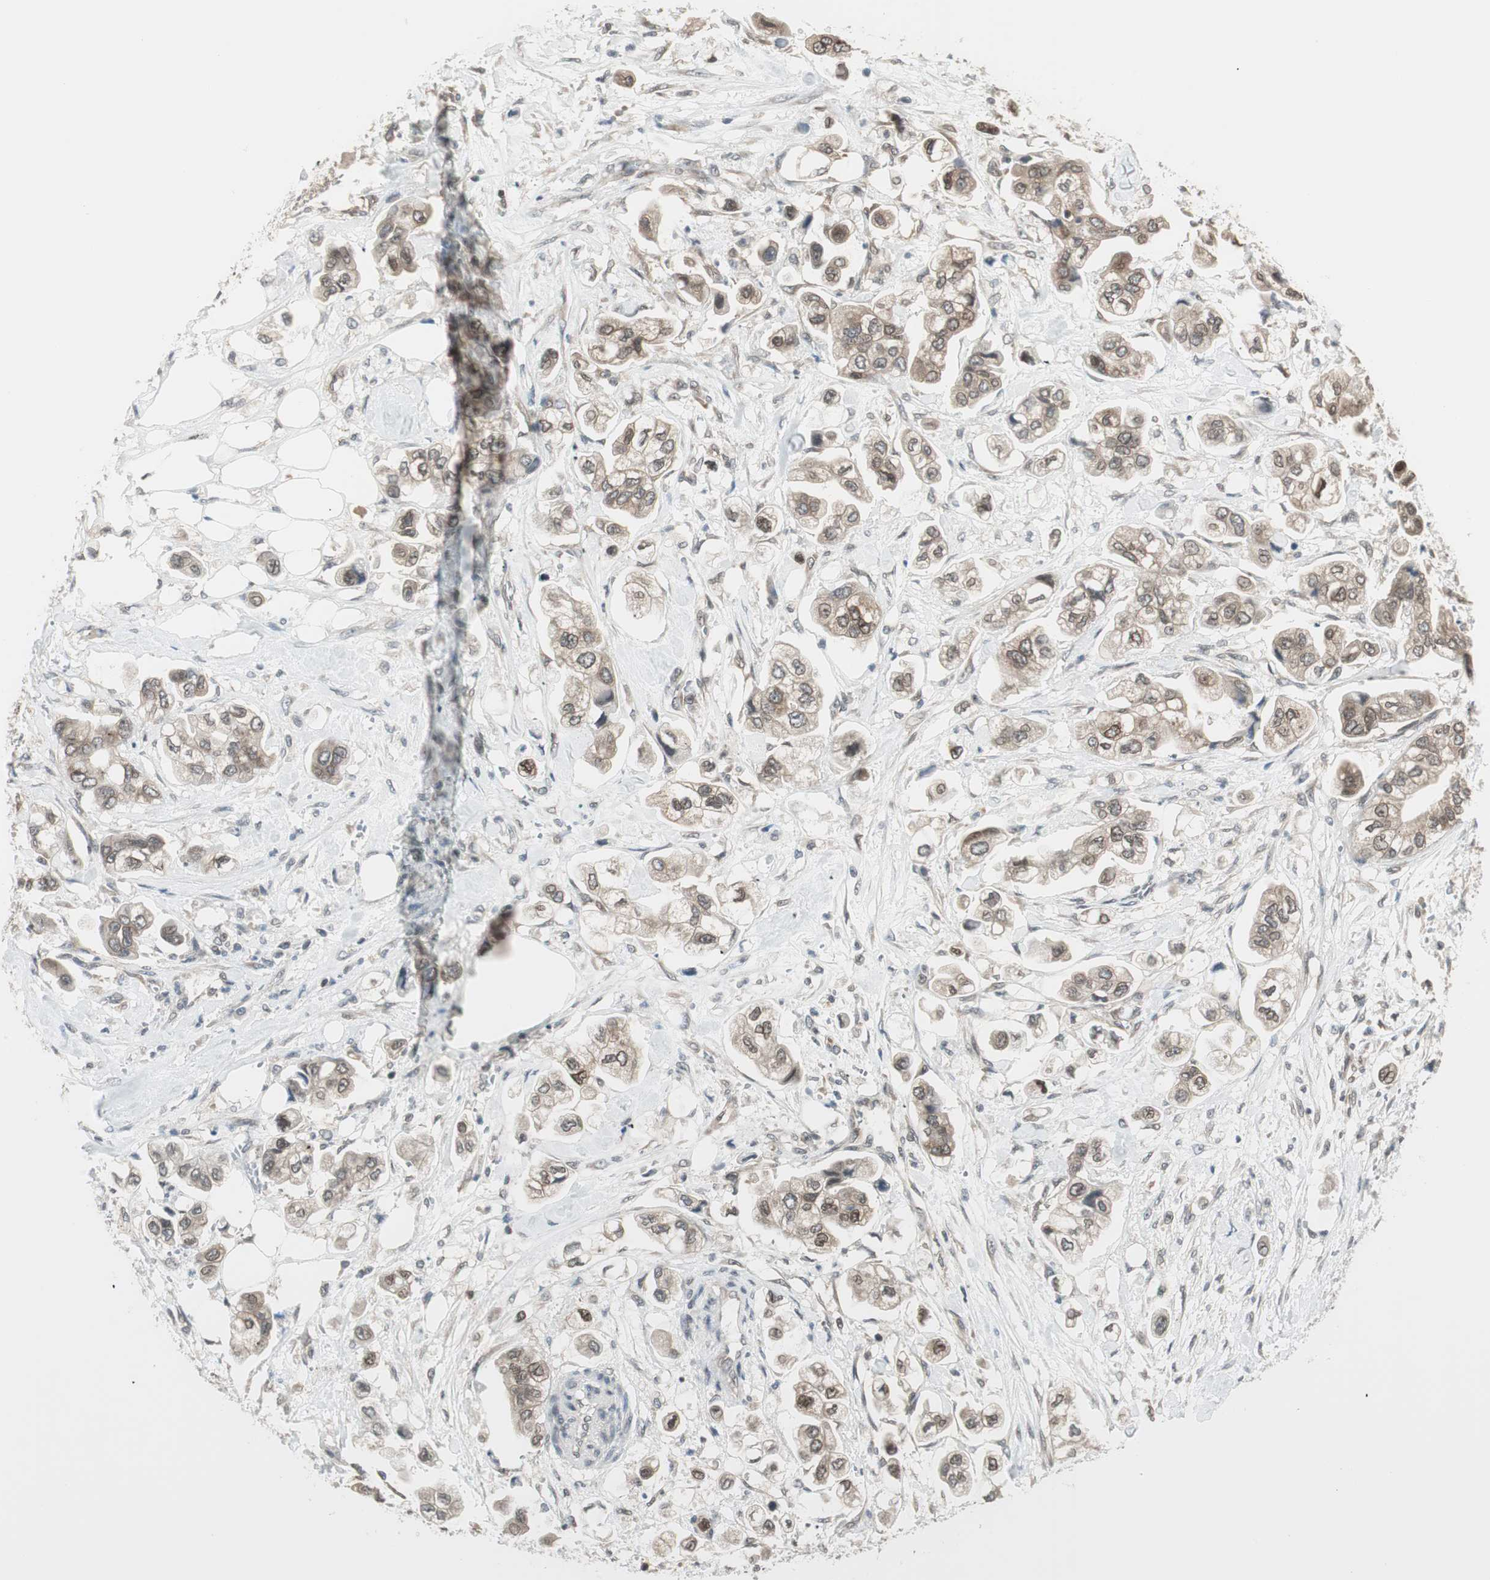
{"staining": {"intensity": "moderate", "quantity": ">75%", "location": "cytoplasmic/membranous"}, "tissue": "stomach cancer", "cell_type": "Tumor cells", "image_type": "cancer", "snomed": [{"axis": "morphology", "description": "Adenocarcinoma, NOS"}, {"axis": "topography", "description": "Stomach"}], "caption": "Stomach cancer (adenocarcinoma) was stained to show a protein in brown. There is medium levels of moderate cytoplasmic/membranous staining in approximately >75% of tumor cells.", "gene": "UBE2I", "patient": {"sex": "male", "age": 62}}